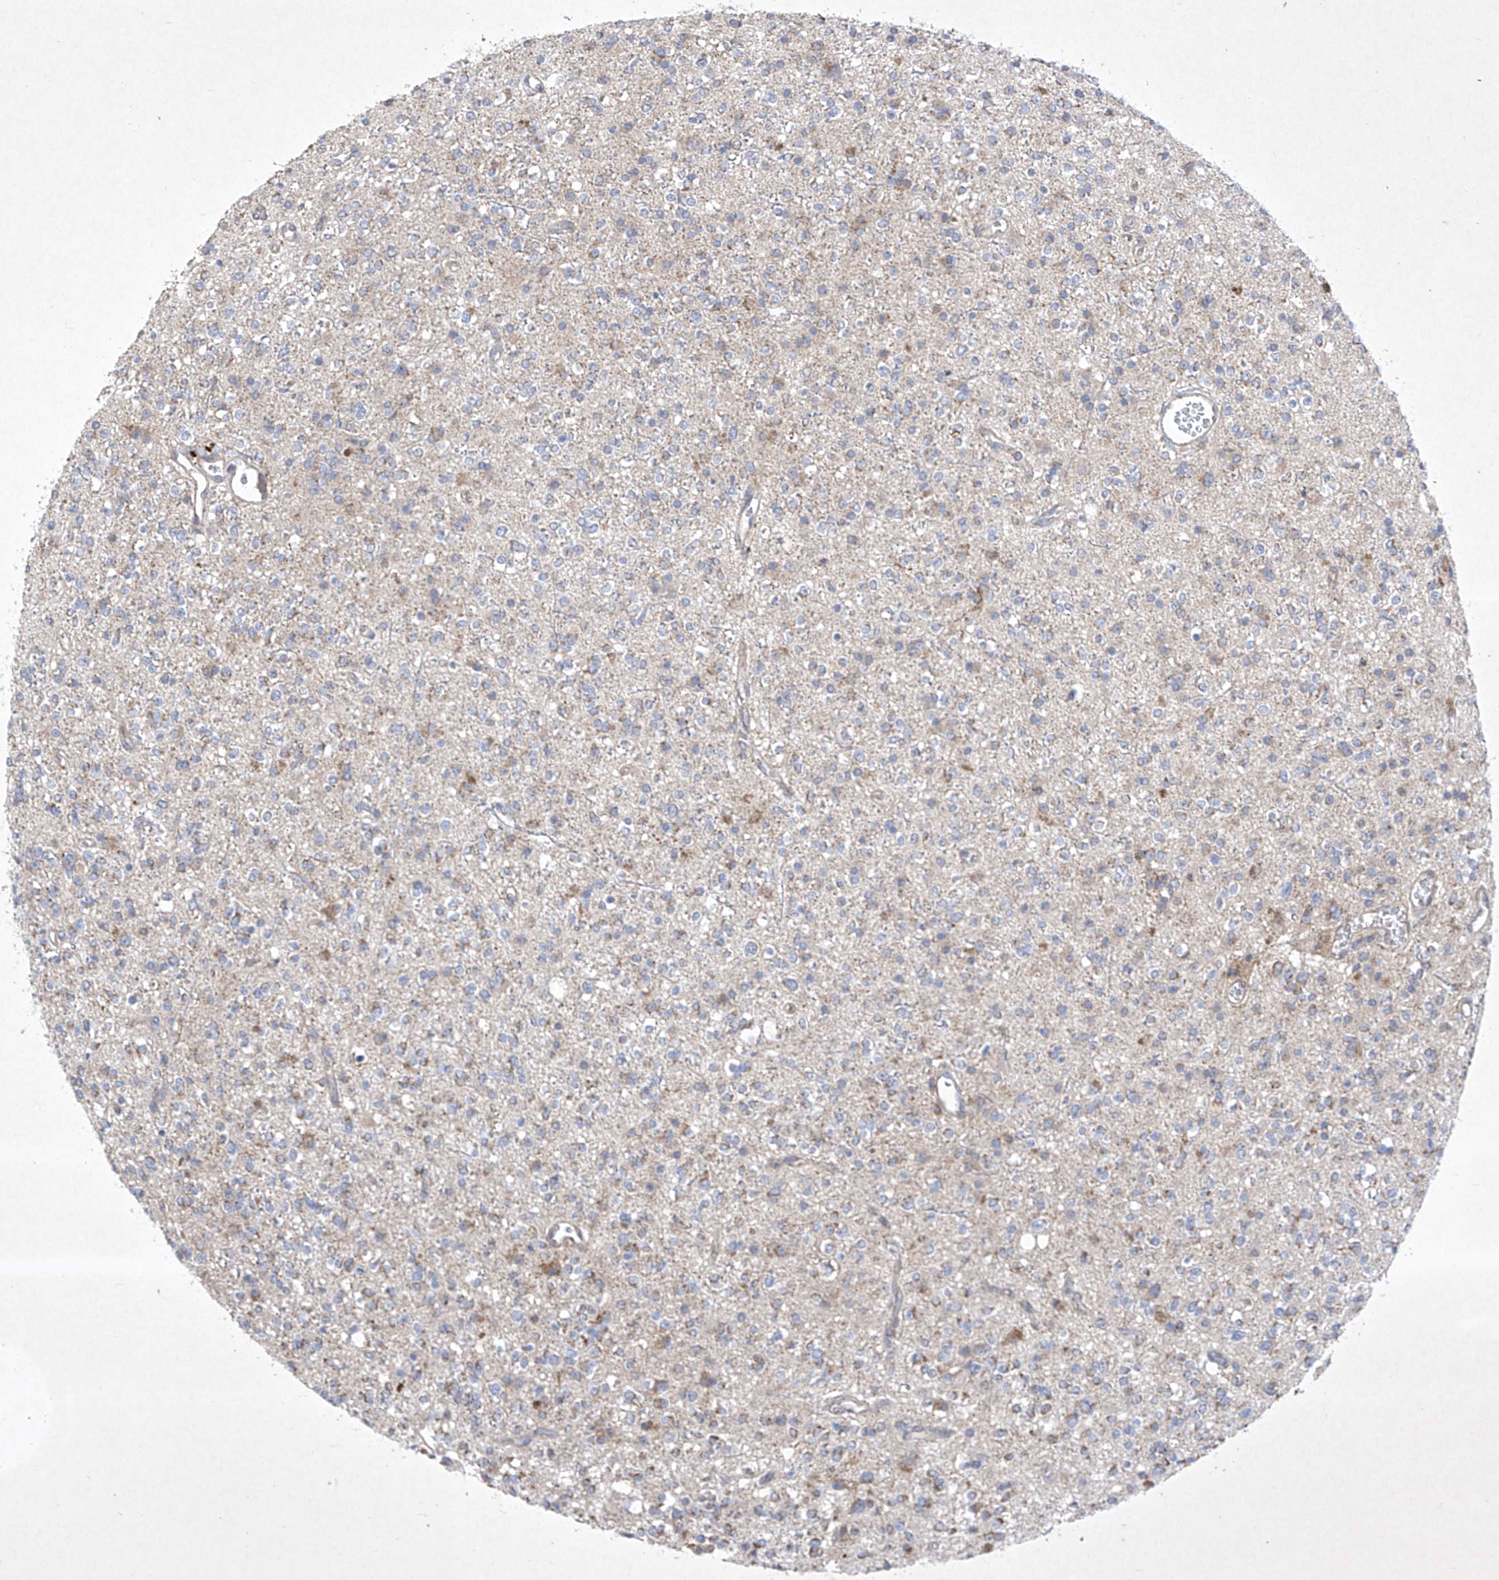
{"staining": {"intensity": "moderate", "quantity": "<25%", "location": "cytoplasmic/membranous"}, "tissue": "glioma", "cell_type": "Tumor cells", "image_type": "cancer", "snomed": [{"axis": "morphology", "description": "Glioma, malignant, High grade"}, {"axis": "topography", "description": "Brain"}], "caption": "A histopathology image of glioma stained for a protein displays moderate cytoplasmic/membranous brown staining in tumor cells.", "gene": "COQ3", "patient": {"sex": "male", "age": 34}}